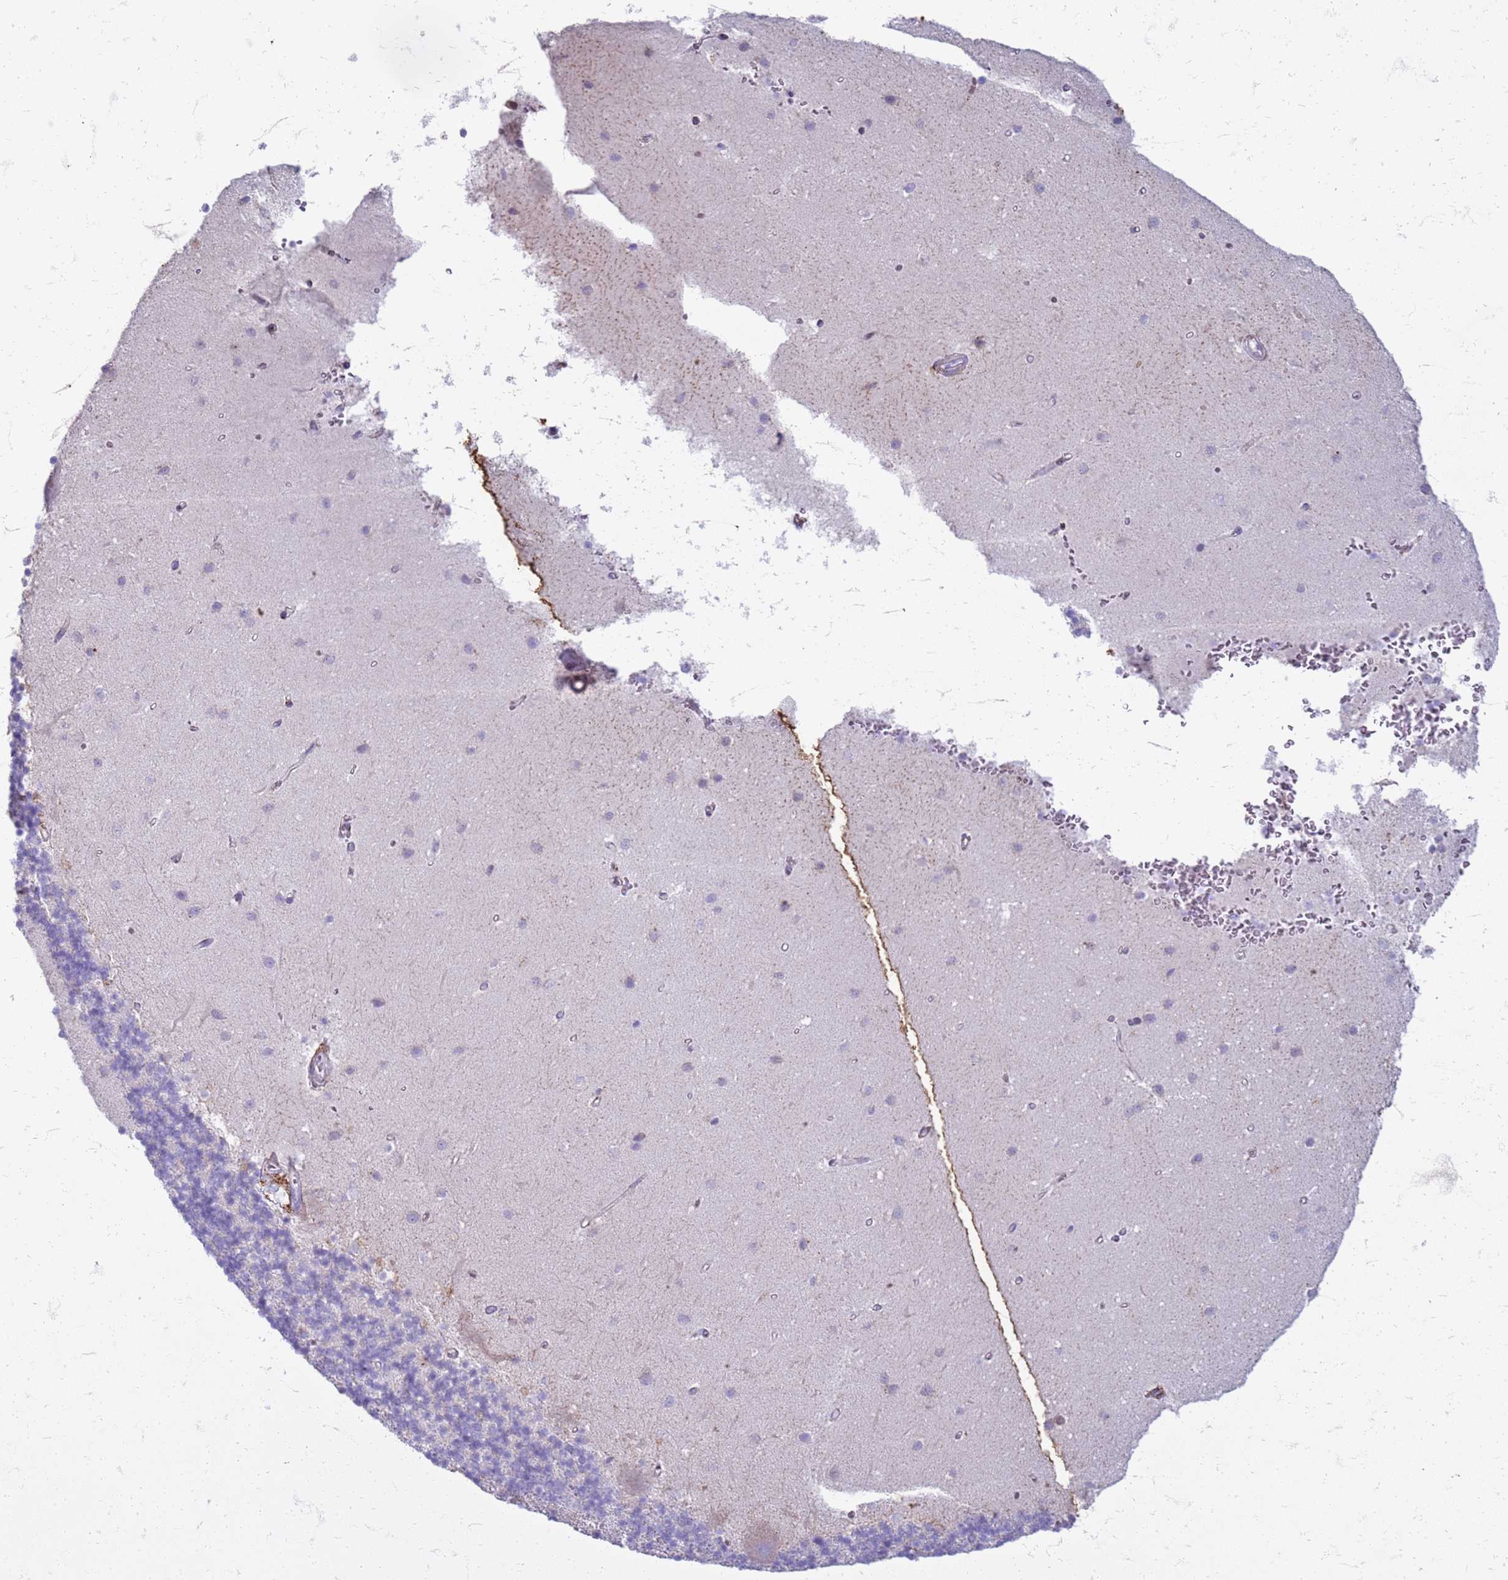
{"staining": {"intensity": "negative", "quantity": "none", "location": "none"}, "tissue": "cerebellum", "cell_type": "Cells in granular layer", "image_type": "normal", "snomed": [{"axis": "morphology", "description": "Normal tissue, NOS"}, {"axis": "topography", "description": "Cerebellum"}], "caption": "The image exhibits no staining of cells in granular layer in benign cerebellum.", "gene": "PDK3", "patient": {"sex": "male", "age": 54}}